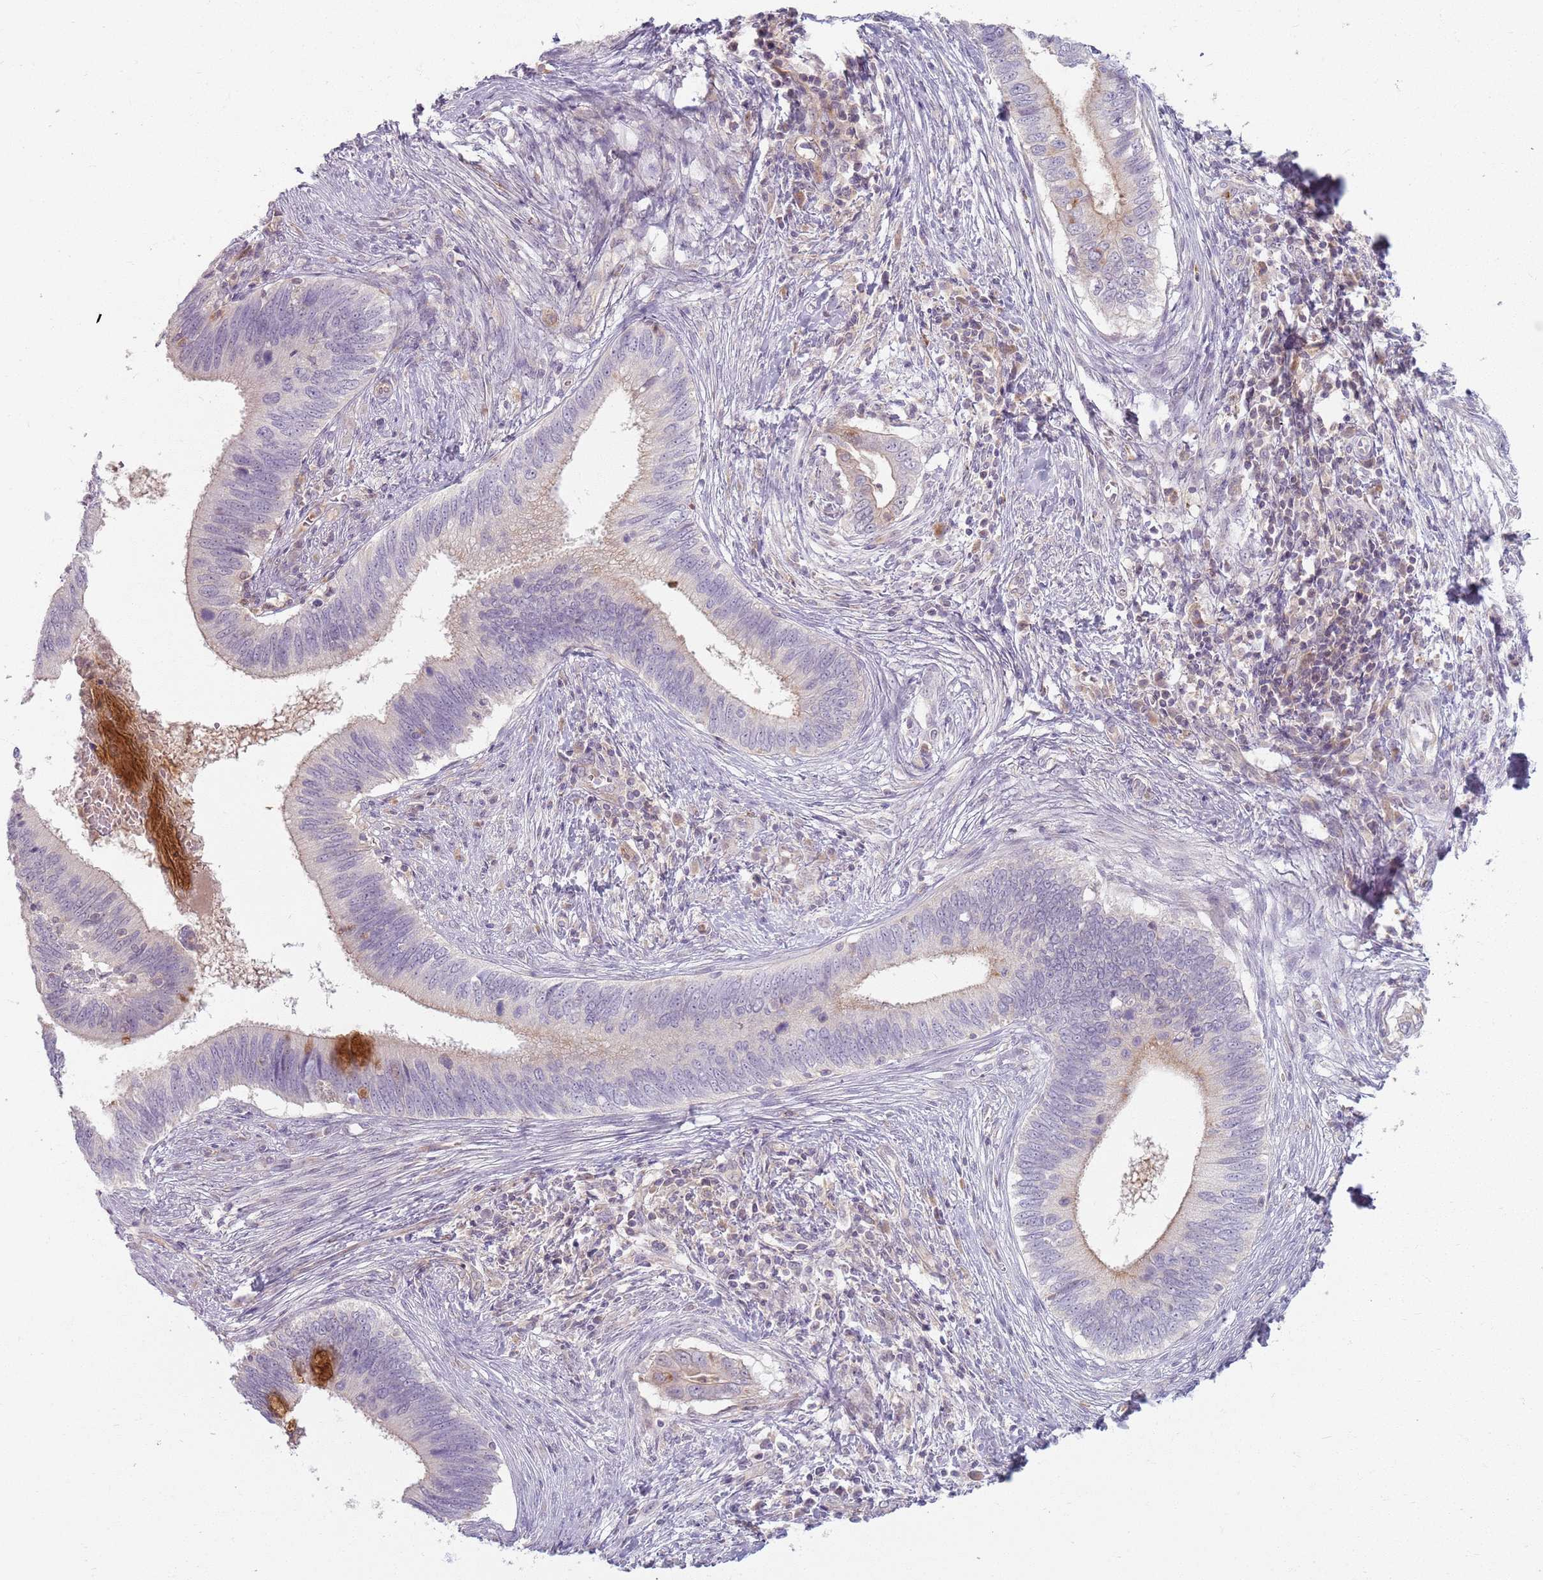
{"staining": {"intensity": "strong", "quantity": "<25%", "location": "cytoplasmic/membranous"}, "tissue": "cervical cancer", "cell_type": "Tumor cells", "image_type": "cancer", "snomed": [{"axis": "morphology", "description": "Adenocarcinoma, NOS"}, {"axis": "topography", "description": "Cervix"}], "caption": "This image displays immunohistochemistry staining of human cervical cancer, with medium strong cytoplasmic/membranous positivity in about <25% of tumor cells.", "gene": "ZDHHC2", "patient": {"sex": "female", "age": 42}}